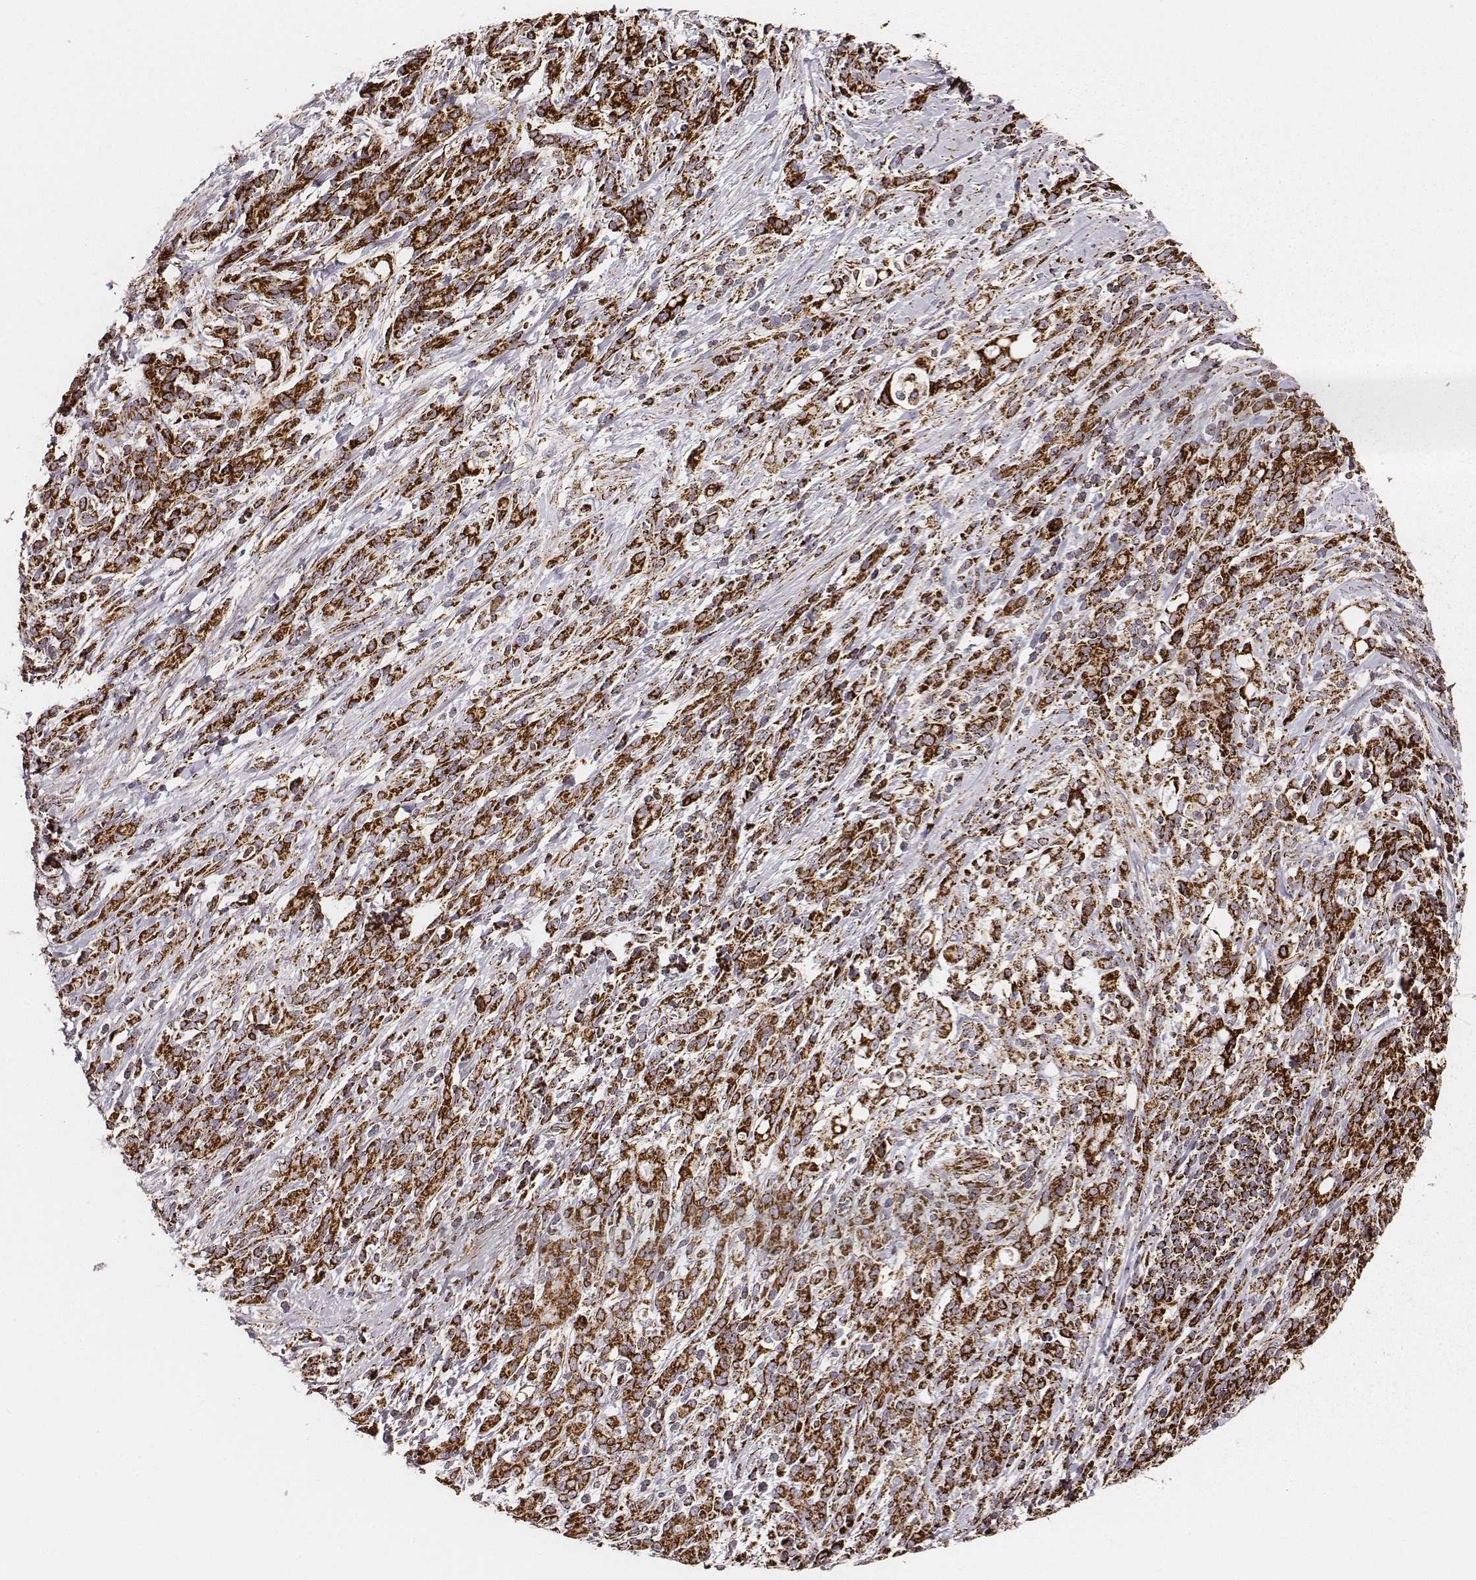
{"staining": {"intensity": "strong", "quantity": ">75%", "location": "cytoplasmic/membranous"}, "tissue": "stomach cancer", "cell_type": "Tumor cells", "image_type": "cancer", "snomed": [{"axis": "morphology", "description": "Adenocarcinoma, NOS"}, {"axis": "topography", "description": "Stomach"}], "caption": "Protein staining shows strong cytoplasmic/membranous positivity in about >75% of tumor cells in adenocarcinoma (stomach). (Stains: DAB in brown, nuclei in blue, Microscopy: brightfield microscopy at high magnification).", "gene": "TUFM", "patient": {"sex": "female", "age": 57}}